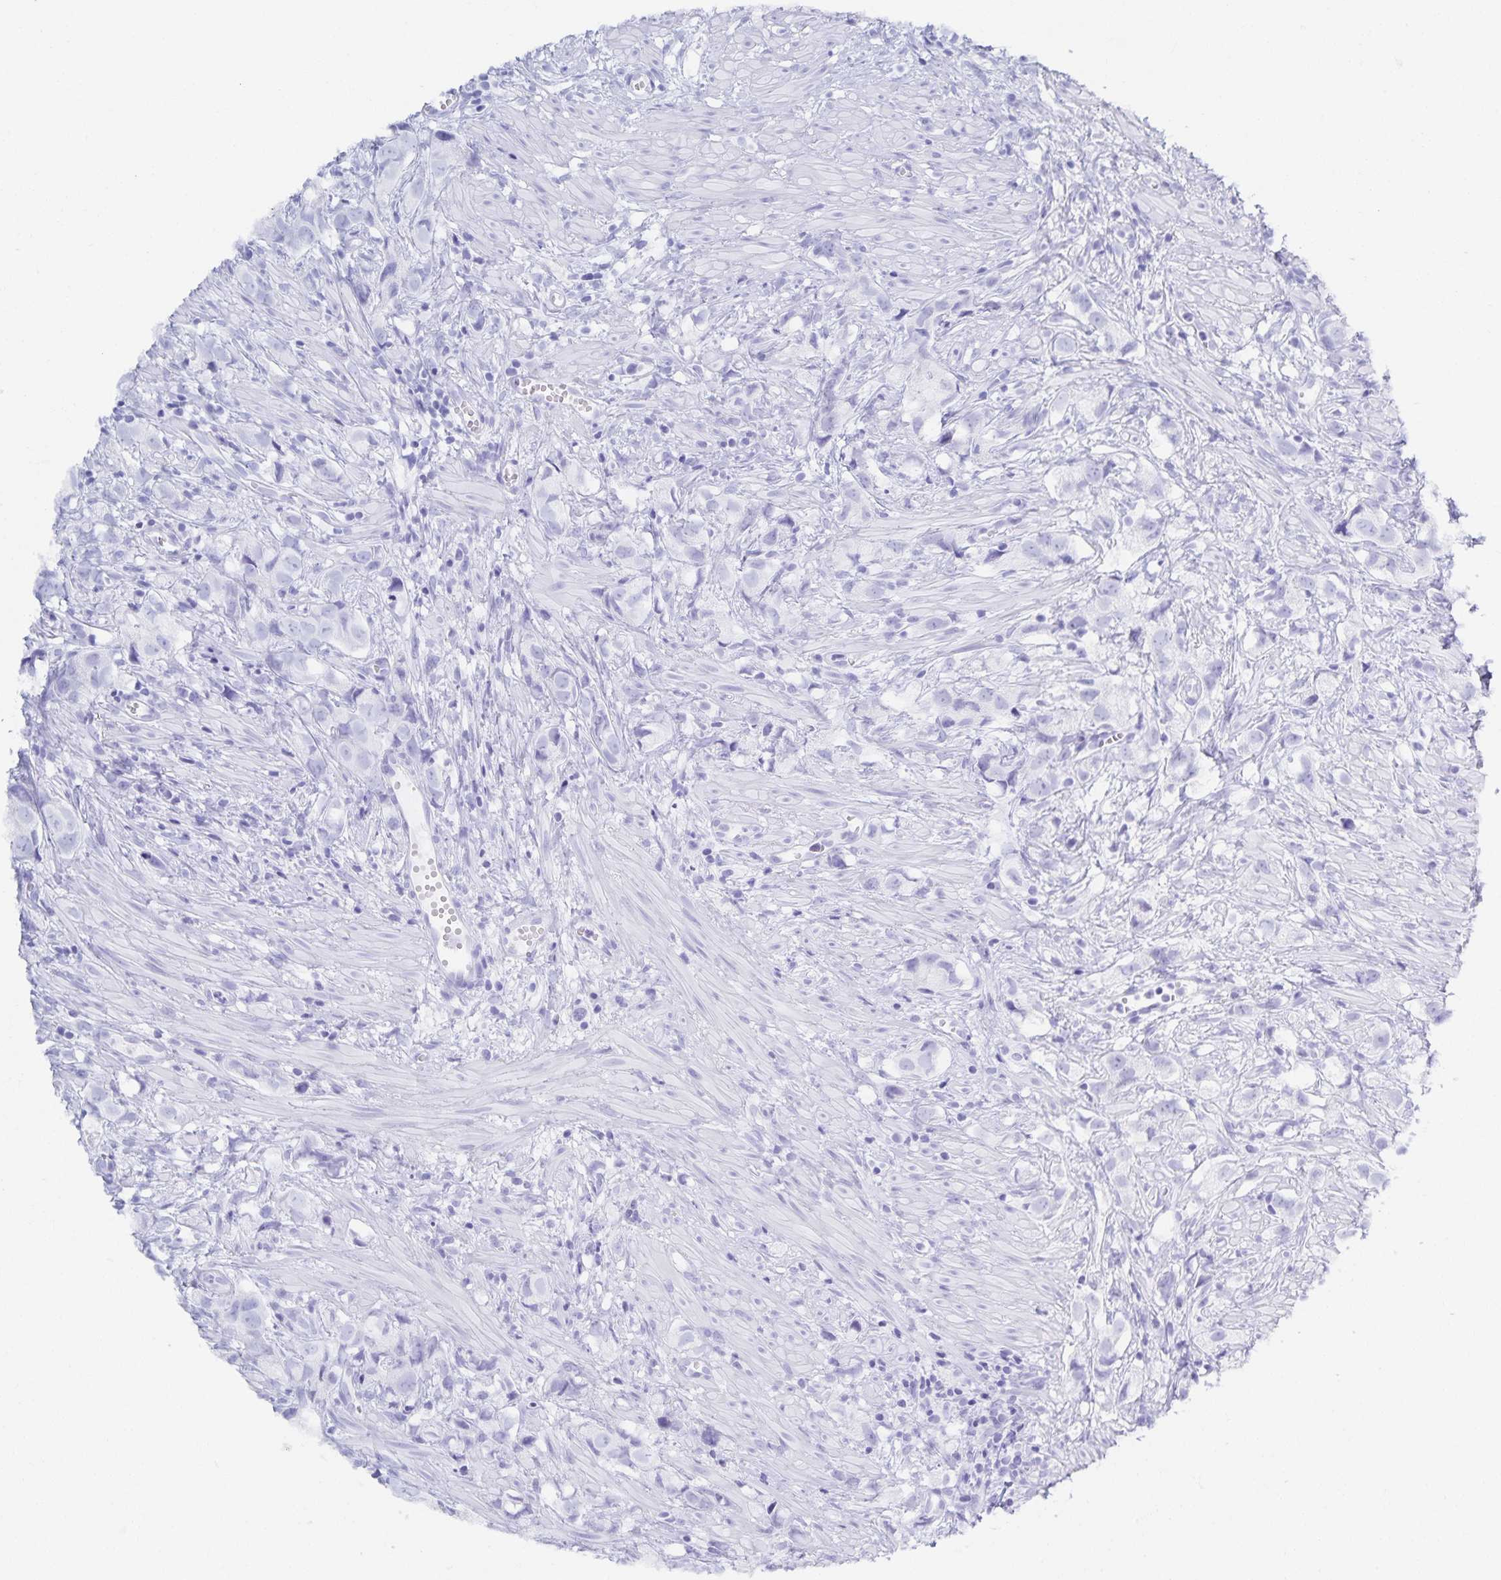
{"staining": {"intensity": "negative", "quantity": "none", "location": "none"}, "tissue": "prostate cancer", "cell_type": "Tumor cells", "image_type": "cancer", "snomed": [{"axis": "morphology", "description": "Adenocarcinoma, High grade"}, {"axis": "topography", "description": "Prostate"}], "caption": "High magnification brightfield microscopy of prostate high-grade adenocarcinoma stained with DAB (3,3'-diaminobenzidine) (brown) and counterstained with hematoxylin (blue): tumor cells show no significant staining.", "gene": "SNTN", "patient": {"sex": "male", "age": 58}}